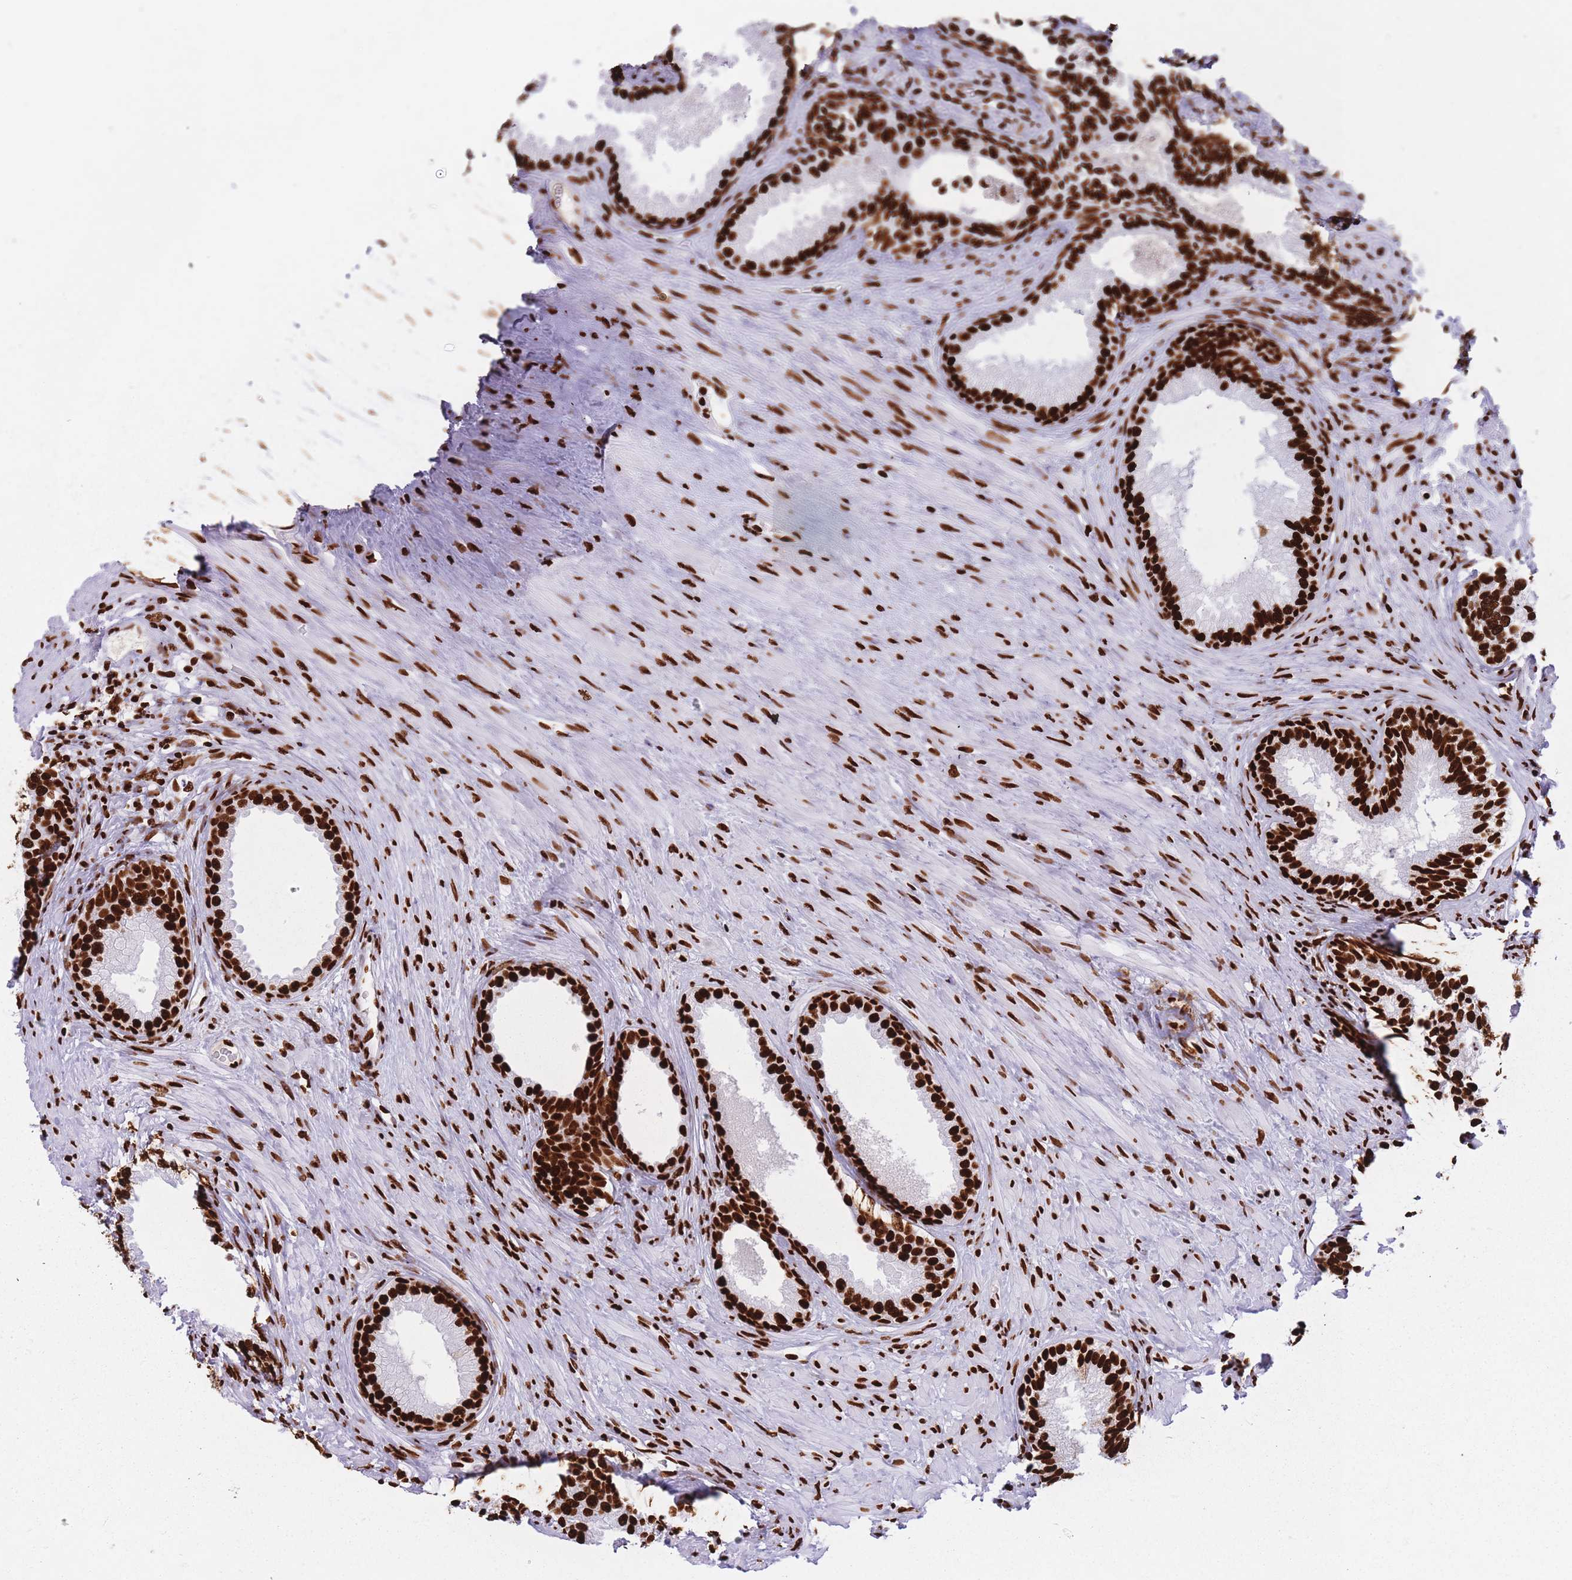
{"staining": {"intensity": "strong", "quantity": ">75%", "location": "nuclear"}, "tissue": "prostate", "cell_type": "Glandular cells", "image_type": "normal", "snomed": [{"axis": "morphology", "description": "Normal tissue, NOS"}, {"axis": "topography", "description": "Prostate"}], "caption": "Immunohistochemical staining of unremarkable human prostate reveals high levels of strong nuclear positivity in approximately >75% of glandular cells. (DAB = brown stain, brightfield microscopy at high magnification).", "gene": "HNRNPUL1", "patient": {"sex": "male", "age": 76}}